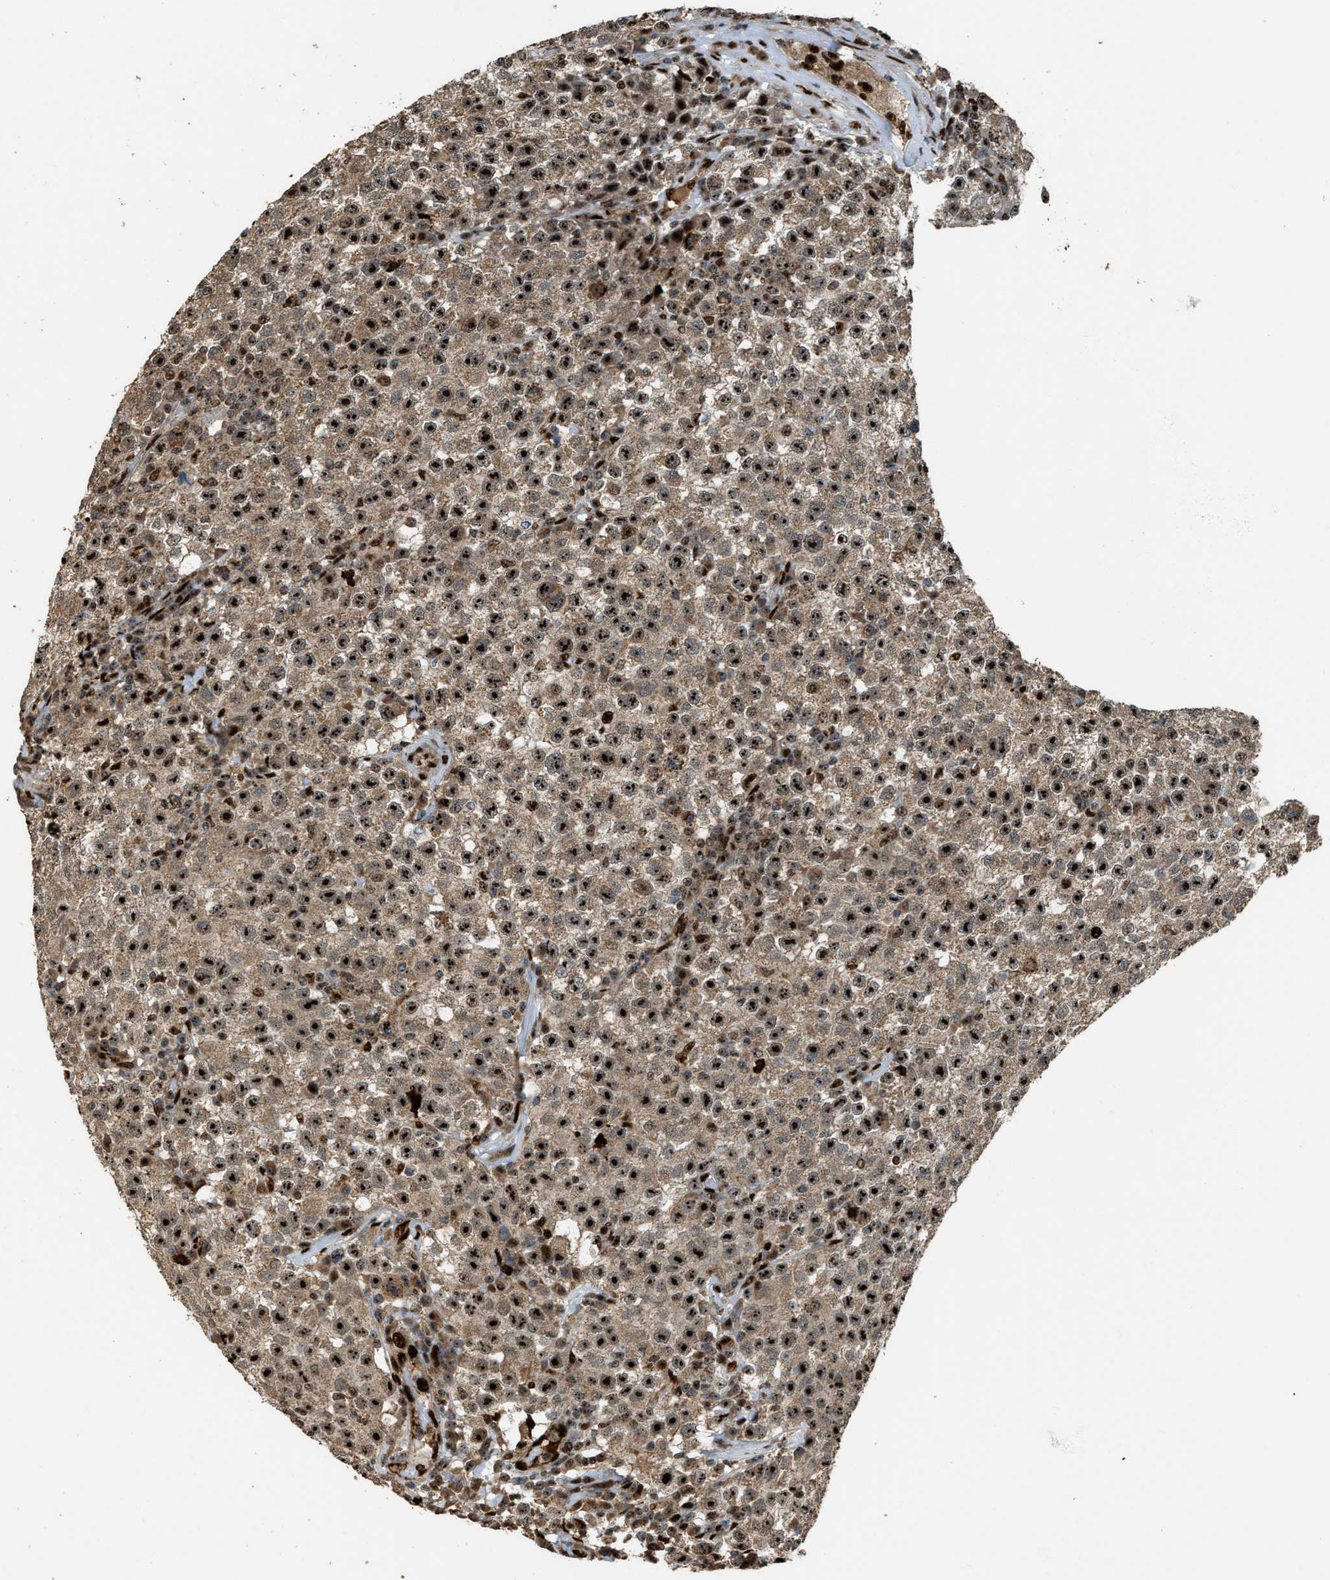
{"staining": {"intensity": "strong", "quantity": ">75%", "location": "nuclear"}, "tissue": "testis cancer", "cell_type": "Tumor cells", "image_type": "cancer", "snomed": [{"axis": "morphology", "description": "Seminoma, NOS"}, {"axis": "topography", "description": "Testis"}], "caption": "The photomicrograph exhibits a brown stain indicating the presence of a protein in the nuclear of tumor cells in testis seminoma. (DAB IHC with brightfield microscopy, high magnification).", "gene": "ZNF687", "patient": {"sex": "male", "age": 22}}